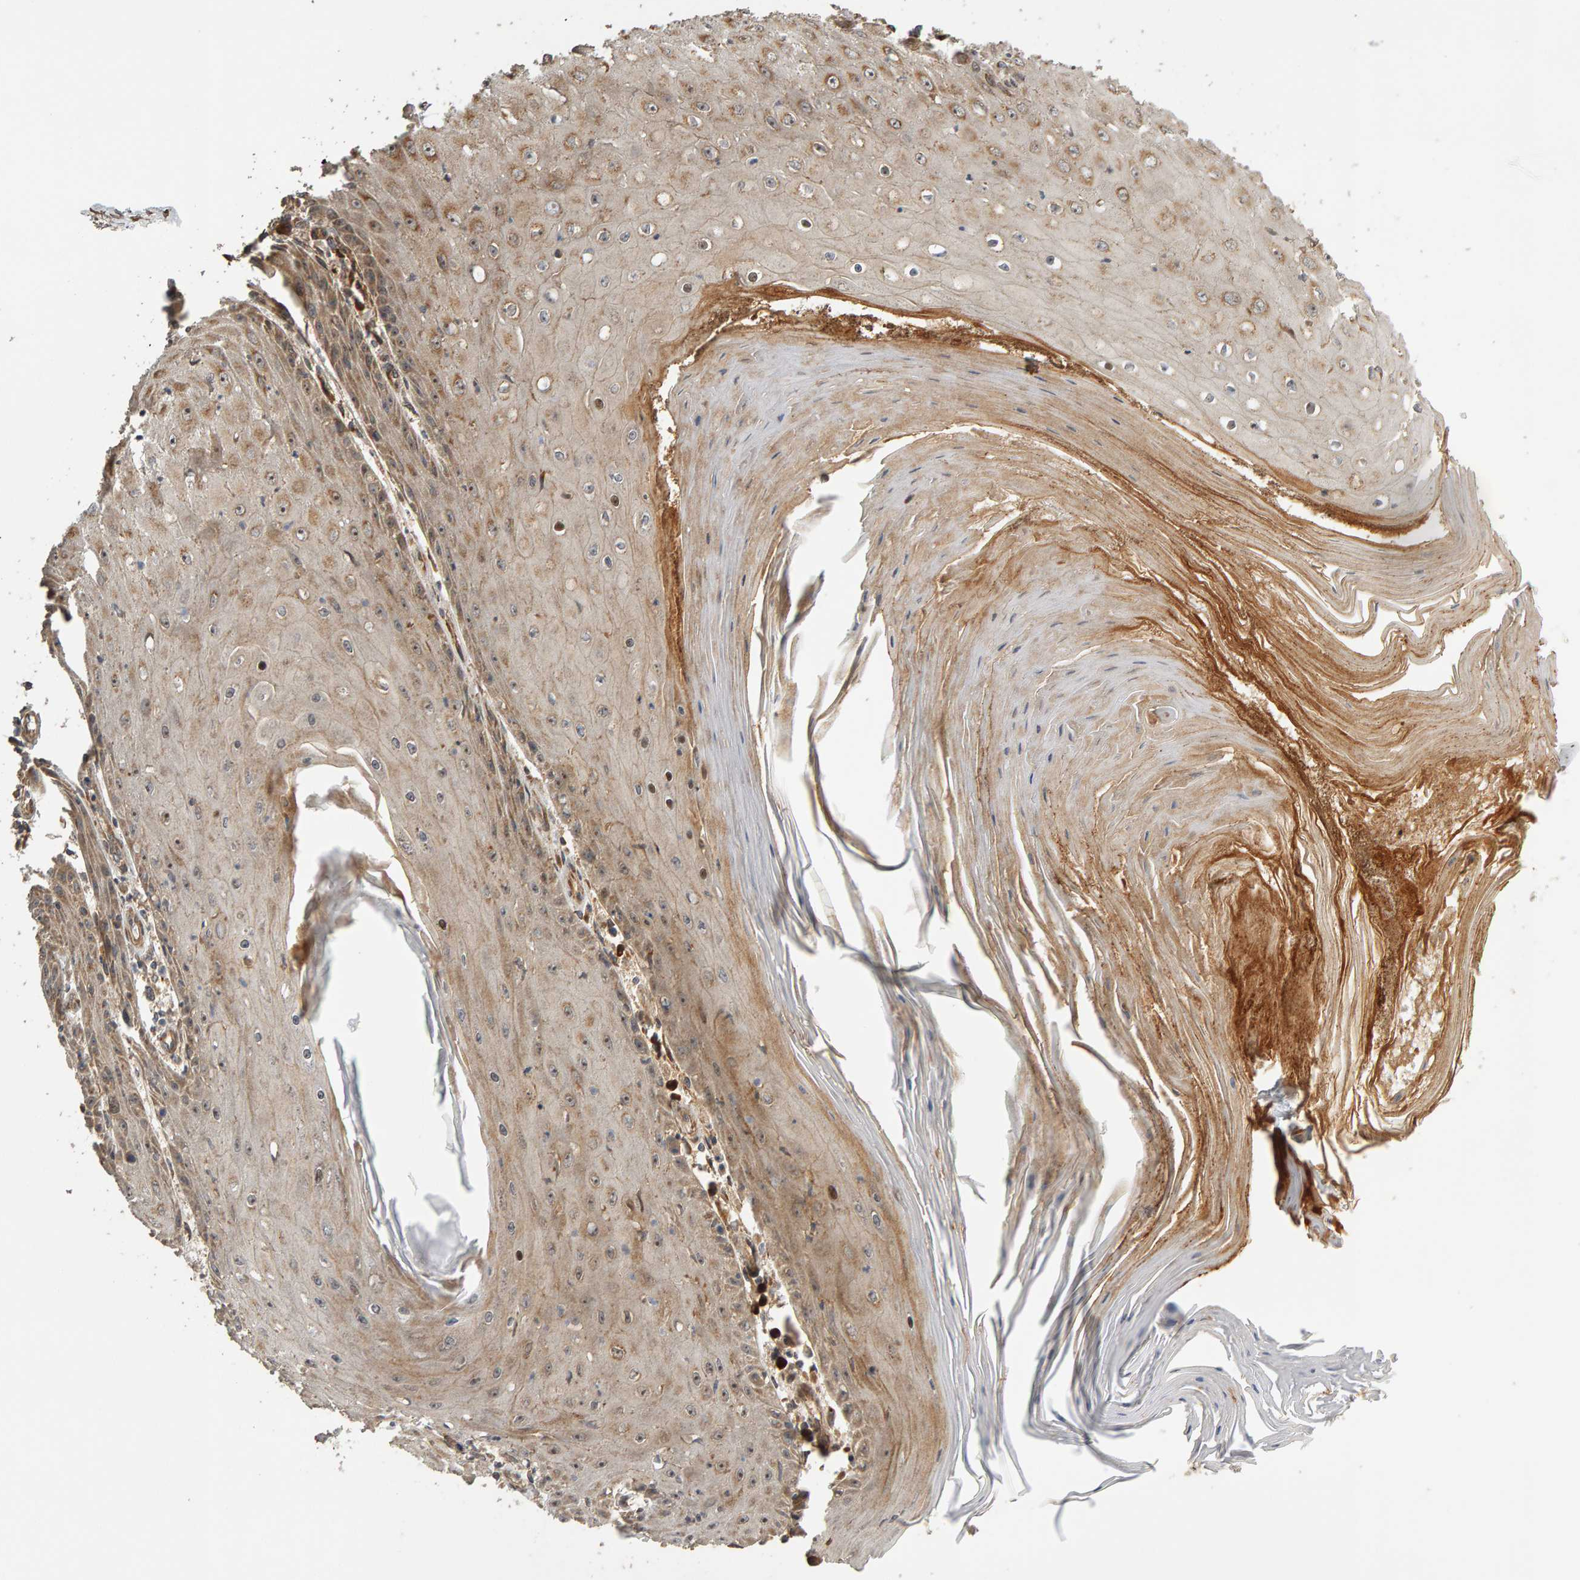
{"staining": {"intensity": "weak", "quantity": "25%-75%", "location": "cytoplasmic/membranous"}, "tissue": "skin cancer", "cell_type": "Tumor cells", "image_type": "cancer", "snomed": [{"axis": "morphology", "description": "Squamous cell carcinoma, NOS"}, {"axis": "topography", "description": "Skin"}], "caption": "This micrograph shows skin cancer (squamous cell carcinoma) stained with immunohistochemistry to label a protein in brown. The cytoplasmic/membranous of tumor cells show weak positivity for the protein. Nuclei are counter-stained blue.", "gene": "ZFAND1", "patient": {"sex": "female", "age": 73}}